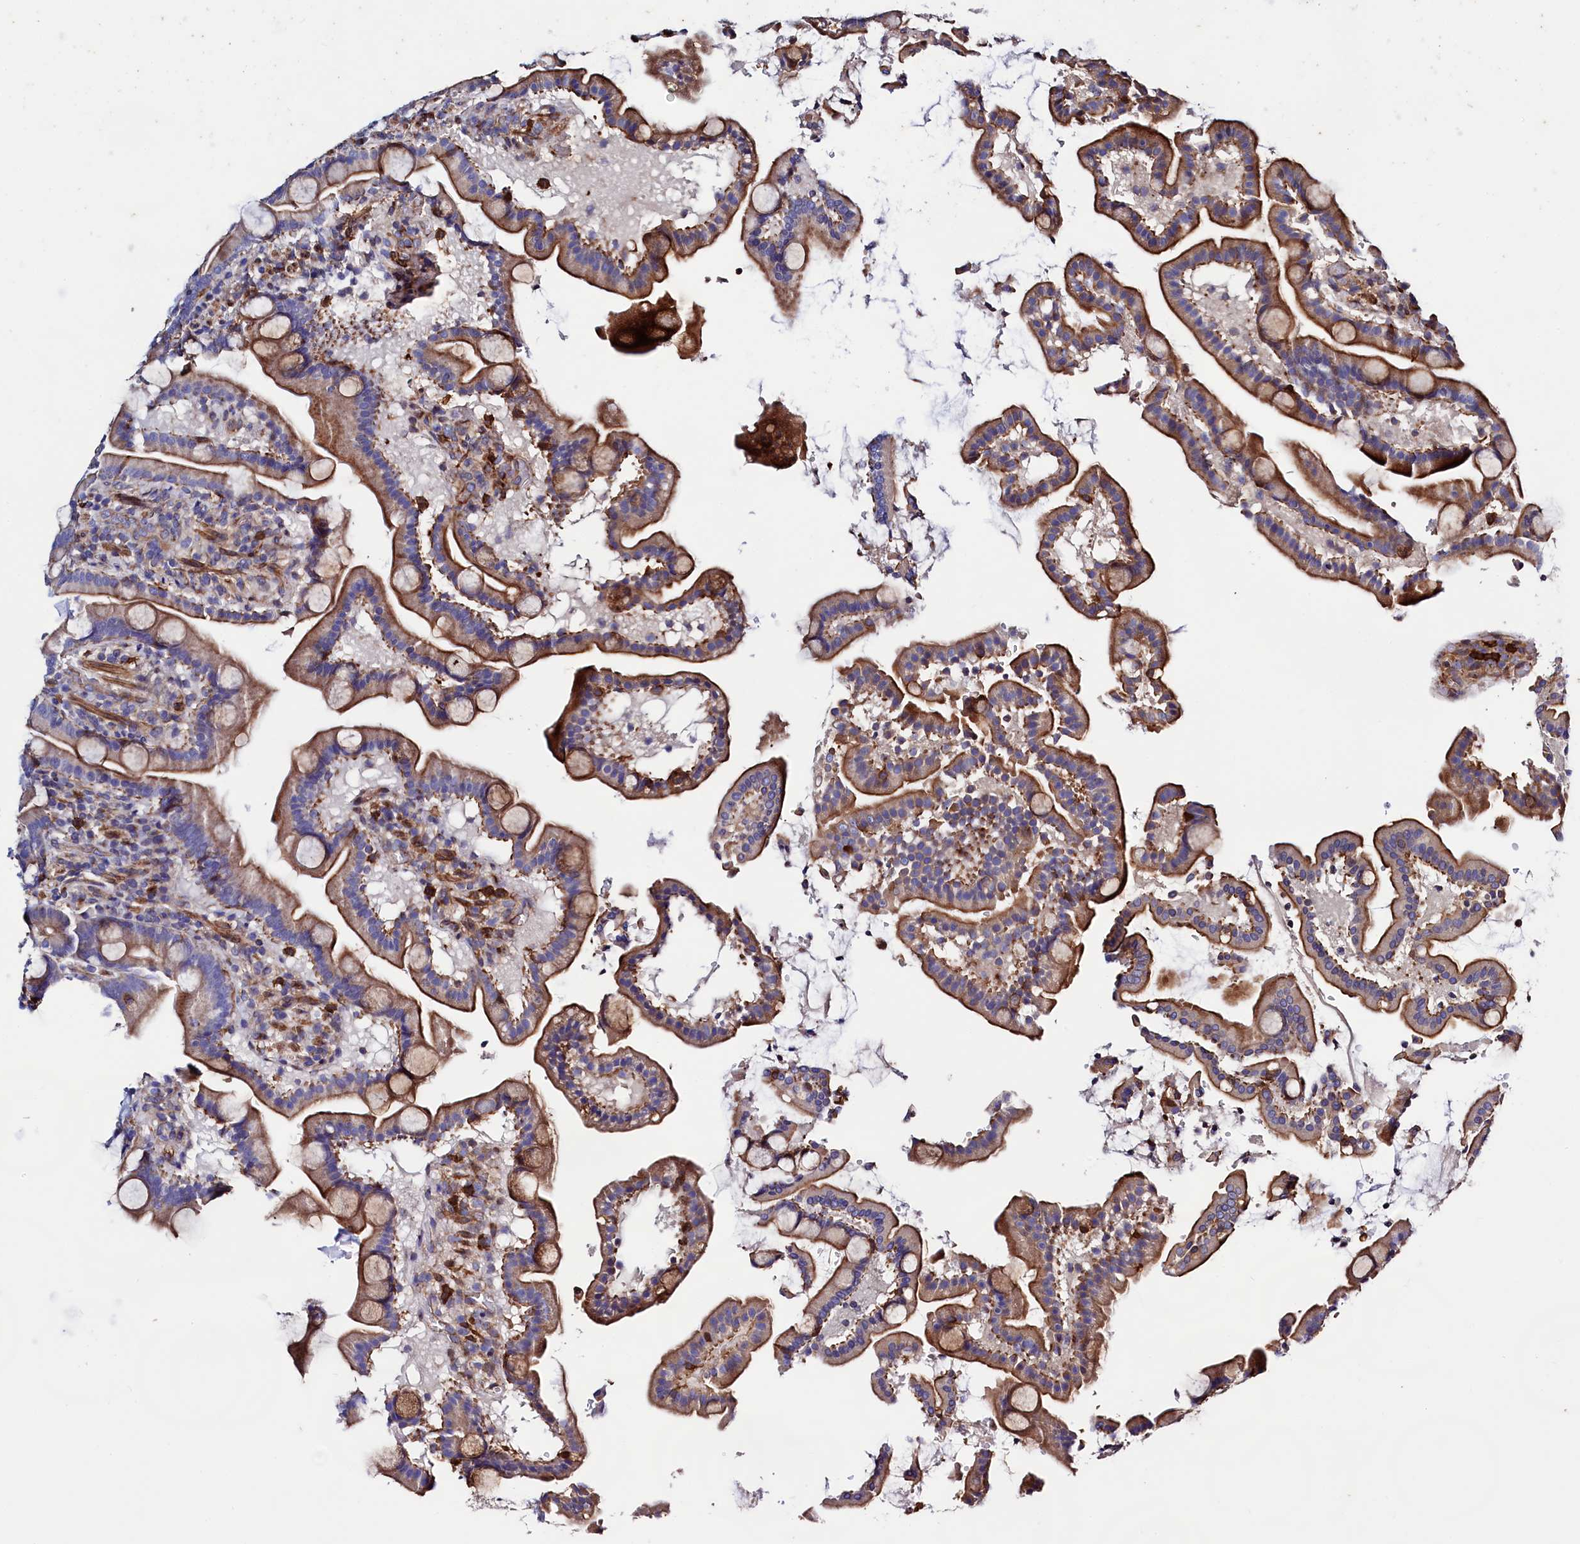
{"staining": {"intensity": "moderate", "quantity": "25%-75%", "location": "cytoplasmic/membranous"}, "tissue": "duodenum", "cell_type": "Glandular cells", "image_type": "normal", "snomed": [{"axis": "morphology", "description": "Normal tissue, NOS"}, {"axis": "topography", "description": "Duodenum"}], "caption": "Immunohistochemistry image of benign duodenum stained for a protein (brown), which reveals medium levels of moderate cytoplasmic/membranous expression in about 25%-75% of glandular cells.", "gene": "STAMBPL1", "patient": {"sex": "male", "age": 55}}